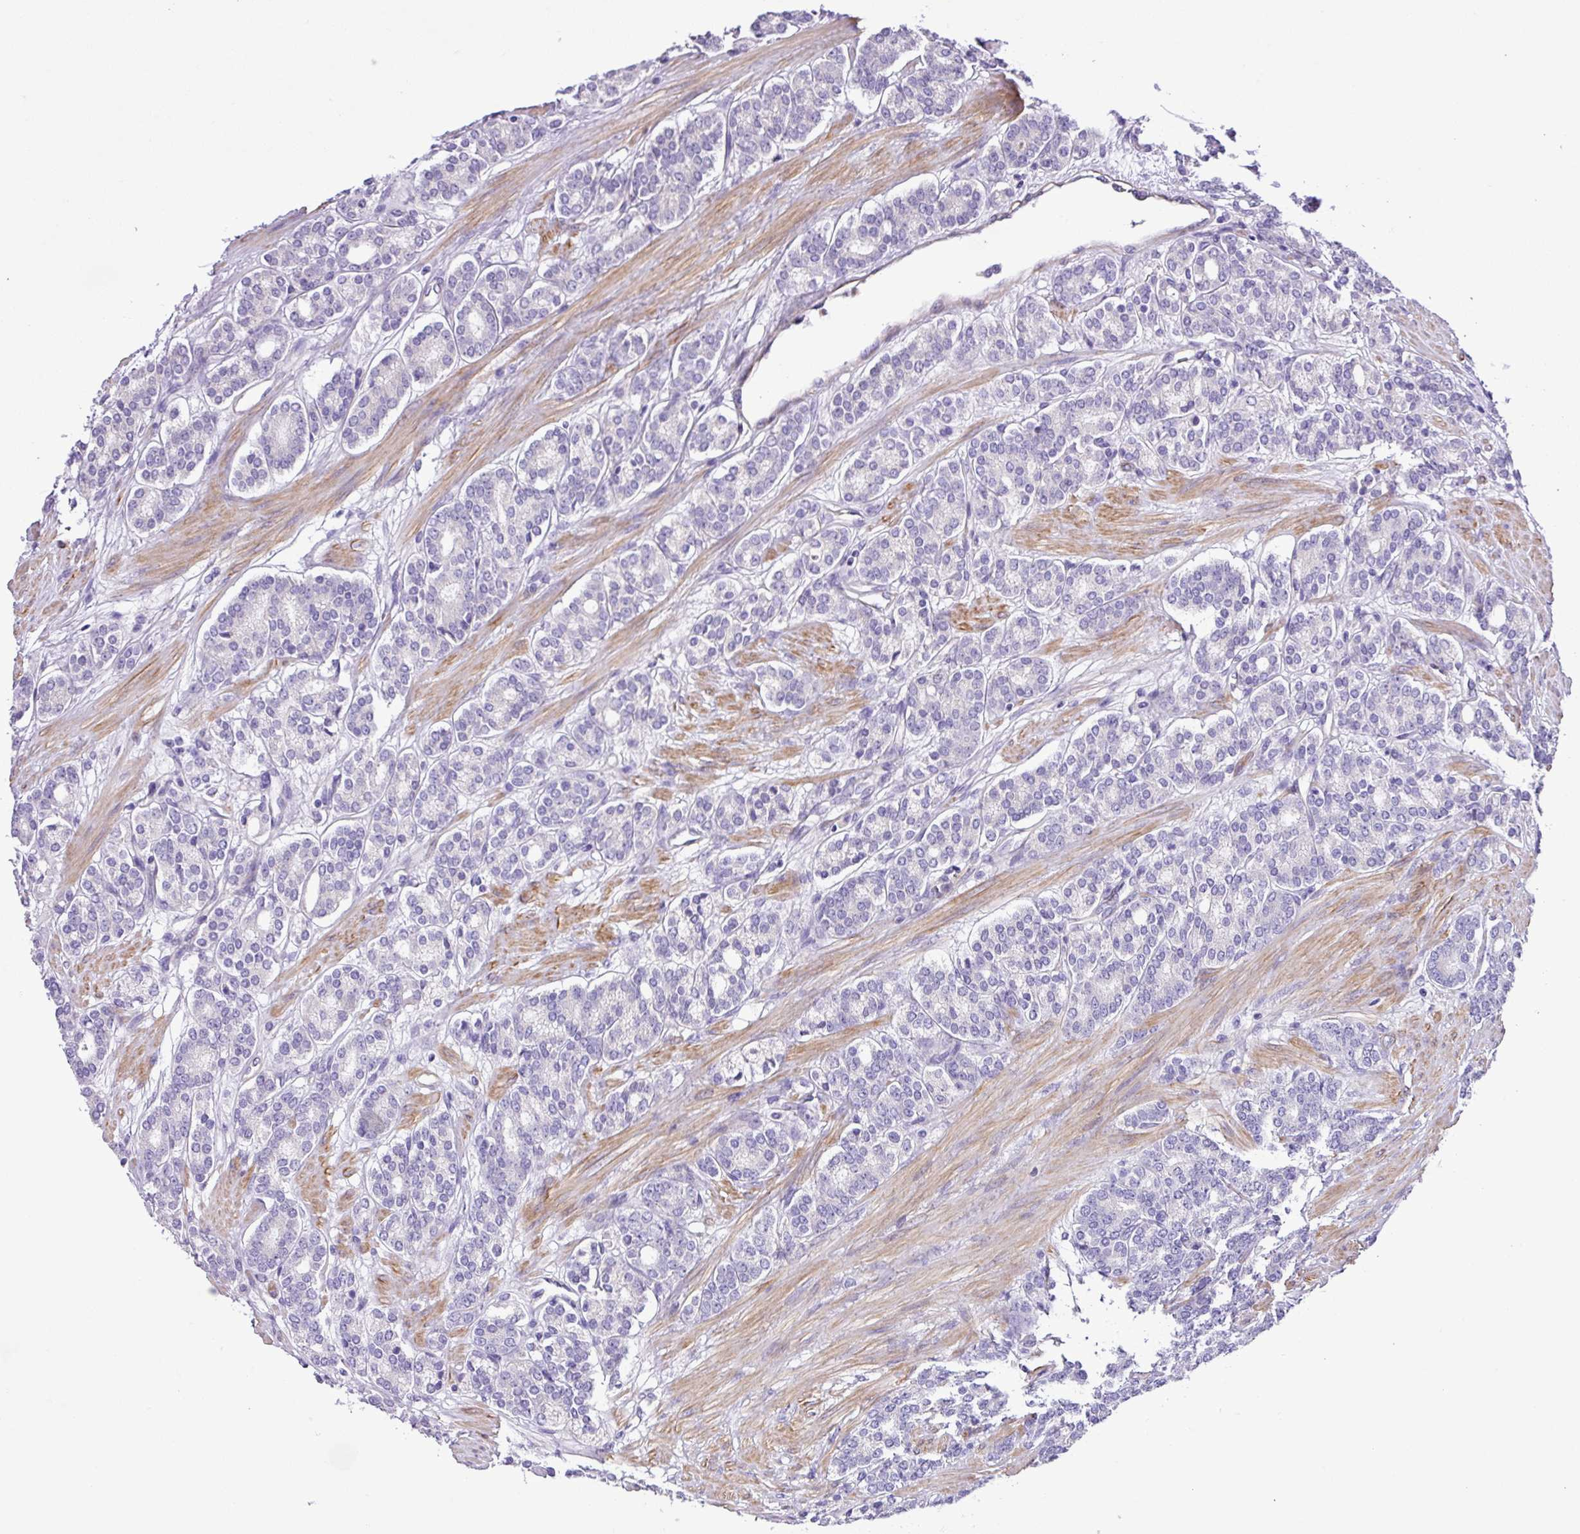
{"staining": {"intensity": "negative", "quantity": "none", "location": "none"}, "tissue": "prostate cancer", "cell_type": "Tumor cells", "image_type": "cancer", "snomed": [{"axis": "morphology", "description": "Adenocarcinoma, High grade"}, {"axis": "topography", "description": "Prostate"}], "caption": "This histopathology image is of high-grade adenocarcinoma (prostate) stained with IHC to label a protein in brown with the nuclei are counter-stained blue. There is no staining in tumor cells.", "gene": "C11orf91", "patient": {"sex": "male", "age": 62}}